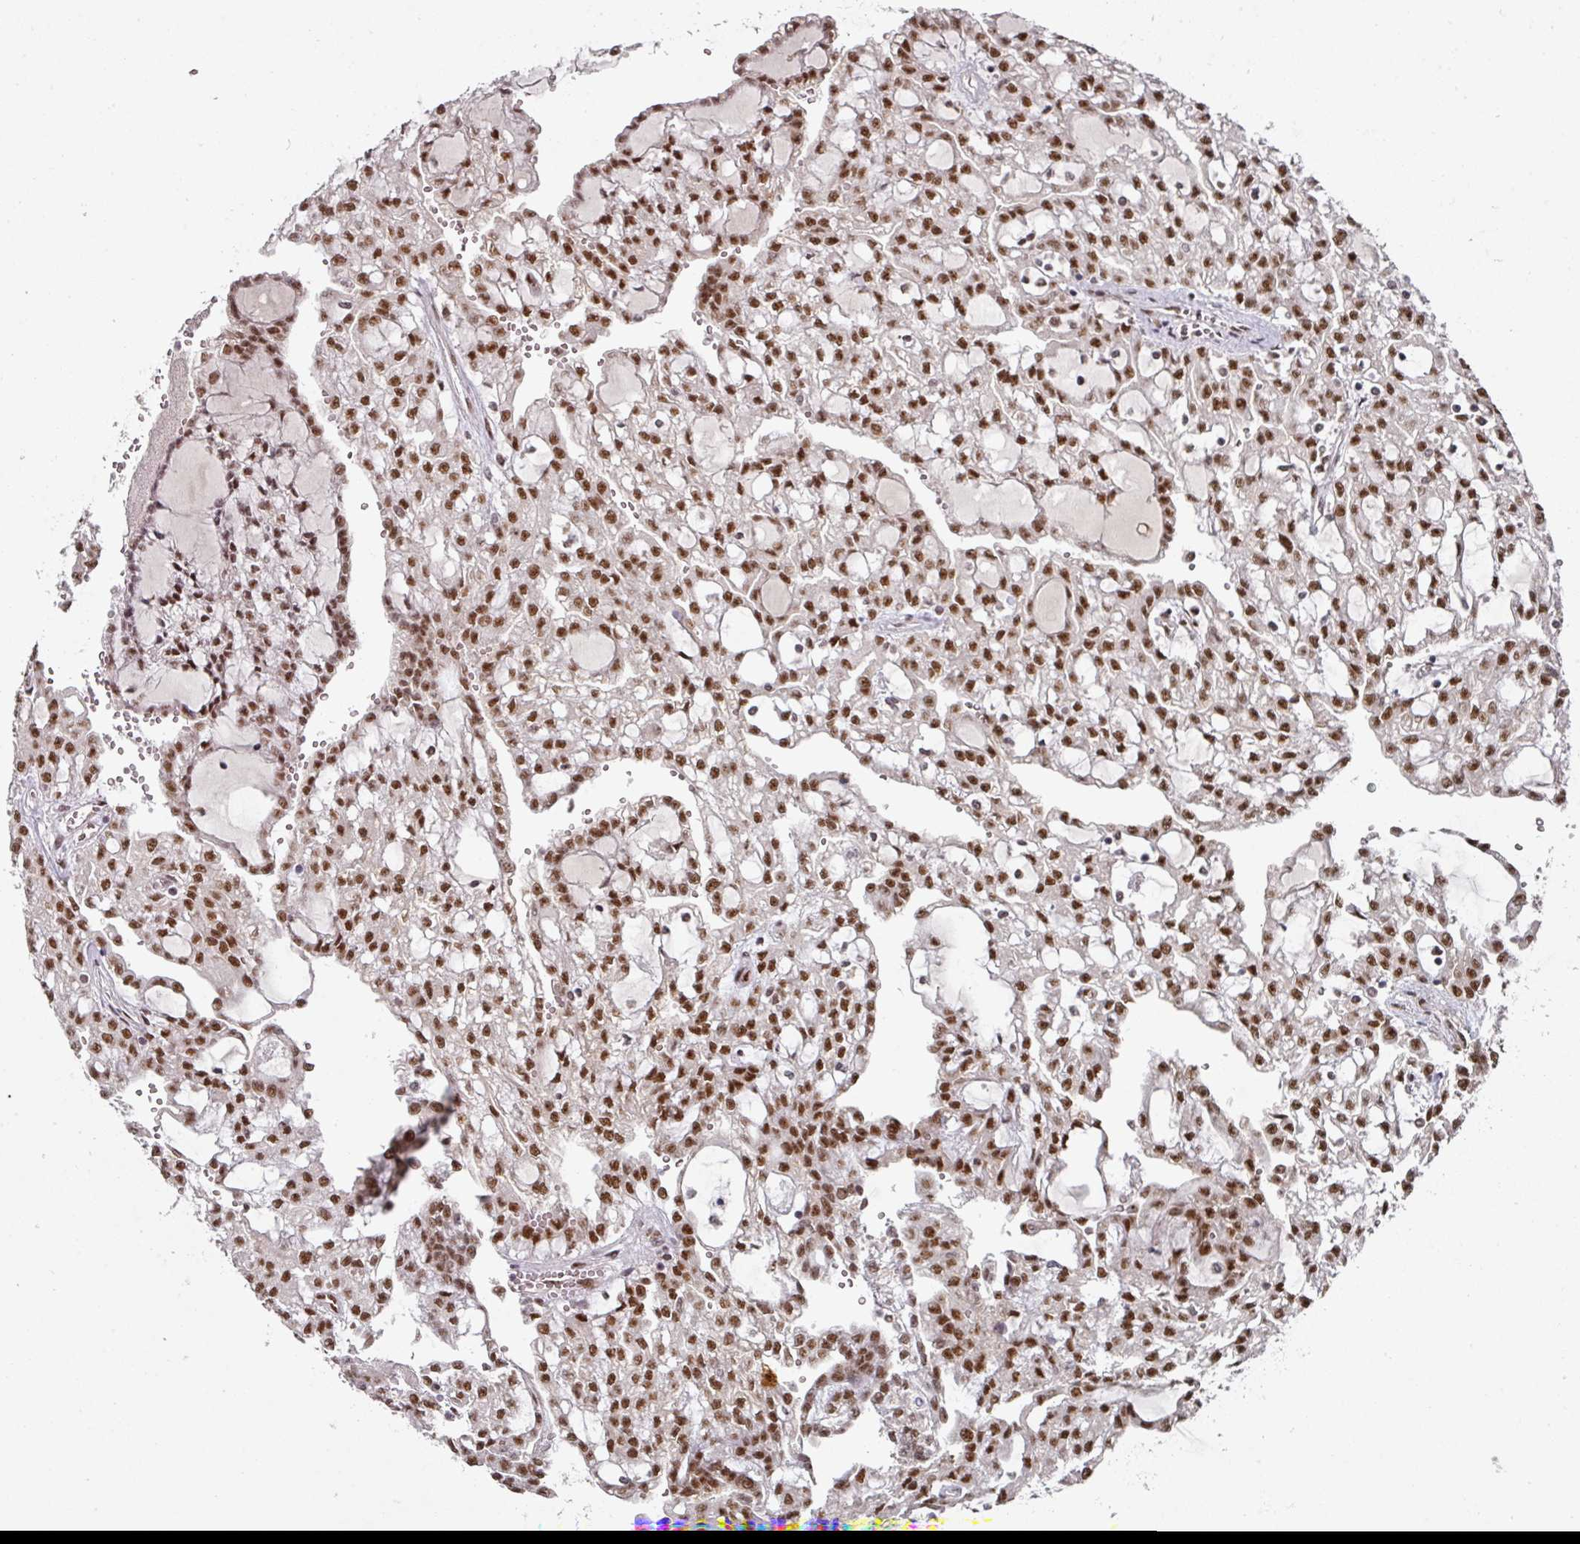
{"staining": {"intensity": "moderate", "quantity": ">75%", "location": "nuclear"}, "tissue": "renal cancer", "cell_type": "Tumor cells", "image_type": "cancer", "snomed": [{"axis": "morphology", "description": "Adenocarcinoma, NOS"}, {"axis": "topography", "description": "Kidney"}], "caption": "Human renal adenocarcinoma stained for a protein (brown) shows moderate nuclear positive positivity in approximately >75% of tumor cells.", "gene": "MEPCE", "patient": {"sex": "male", "age": 63}}